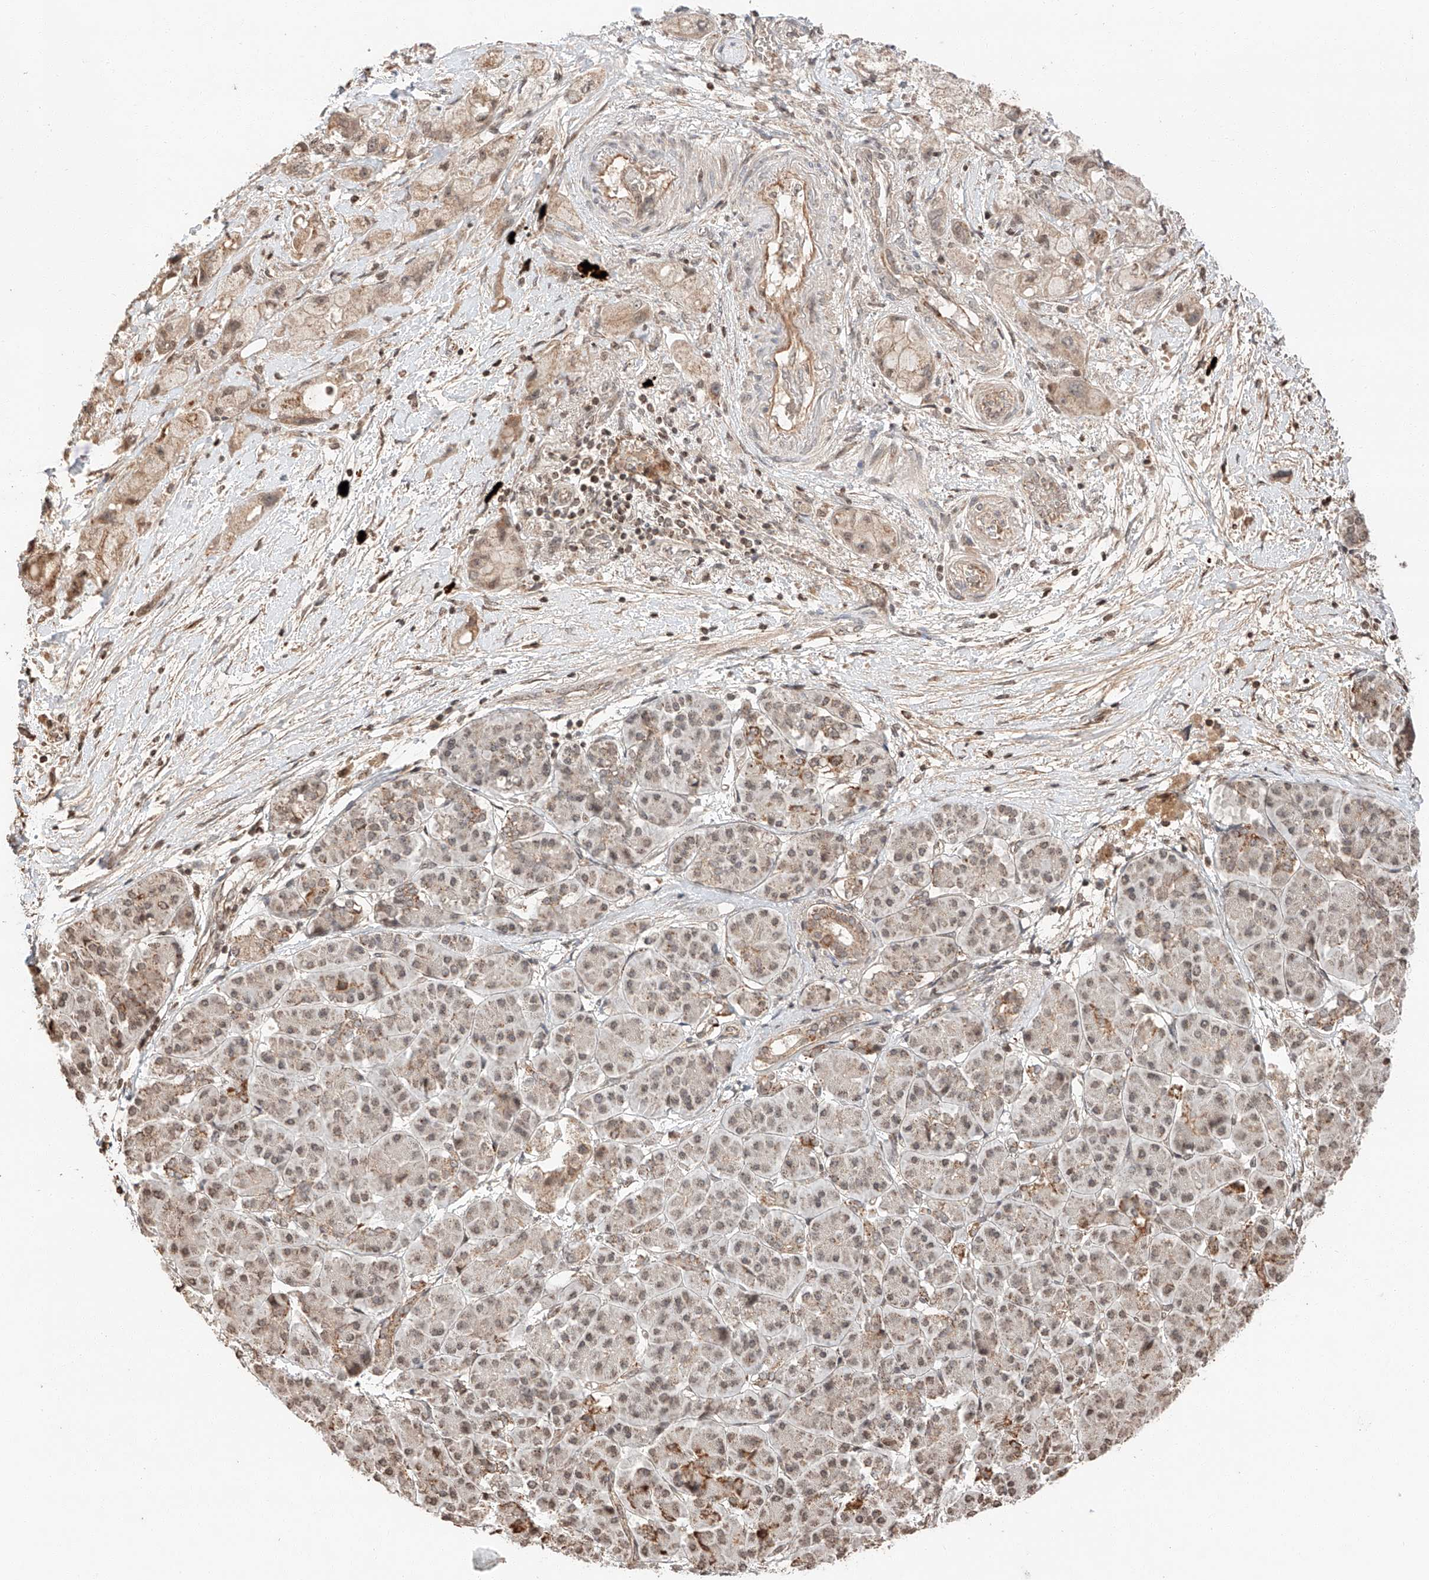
{"staining": {"intensity": "weak", "quantity": "25%-75%", "location": "cytoplasmic/membranous,nuclear"}, "tissue": "pancreatic cancer", "cell_type": "Tumor cells", "image_type": "cancer", "snomed": [{"axis": "morphology", "description": "Normal tissue, NOS"}, {"axis": "morphology", "description": "Adenocarcinoma, NOS"}, {"axis": "topography", "description": "Pancreas"}], "caption": "Immunohistochemical staining of human pancreatic cancer (adenocarcinoma) shows weak cytoplasmic/membranous and nuclear protein positivity in about 25%-75% of tumor cells. The staining was performed using DAB (3,3'-diaminobenzidine), with brown indicating positive protein expression. Nuclei are stained blue with hematoxylin.", "gene": "ARHGAP33", "patient": {"sex": "female", "age": 68}}